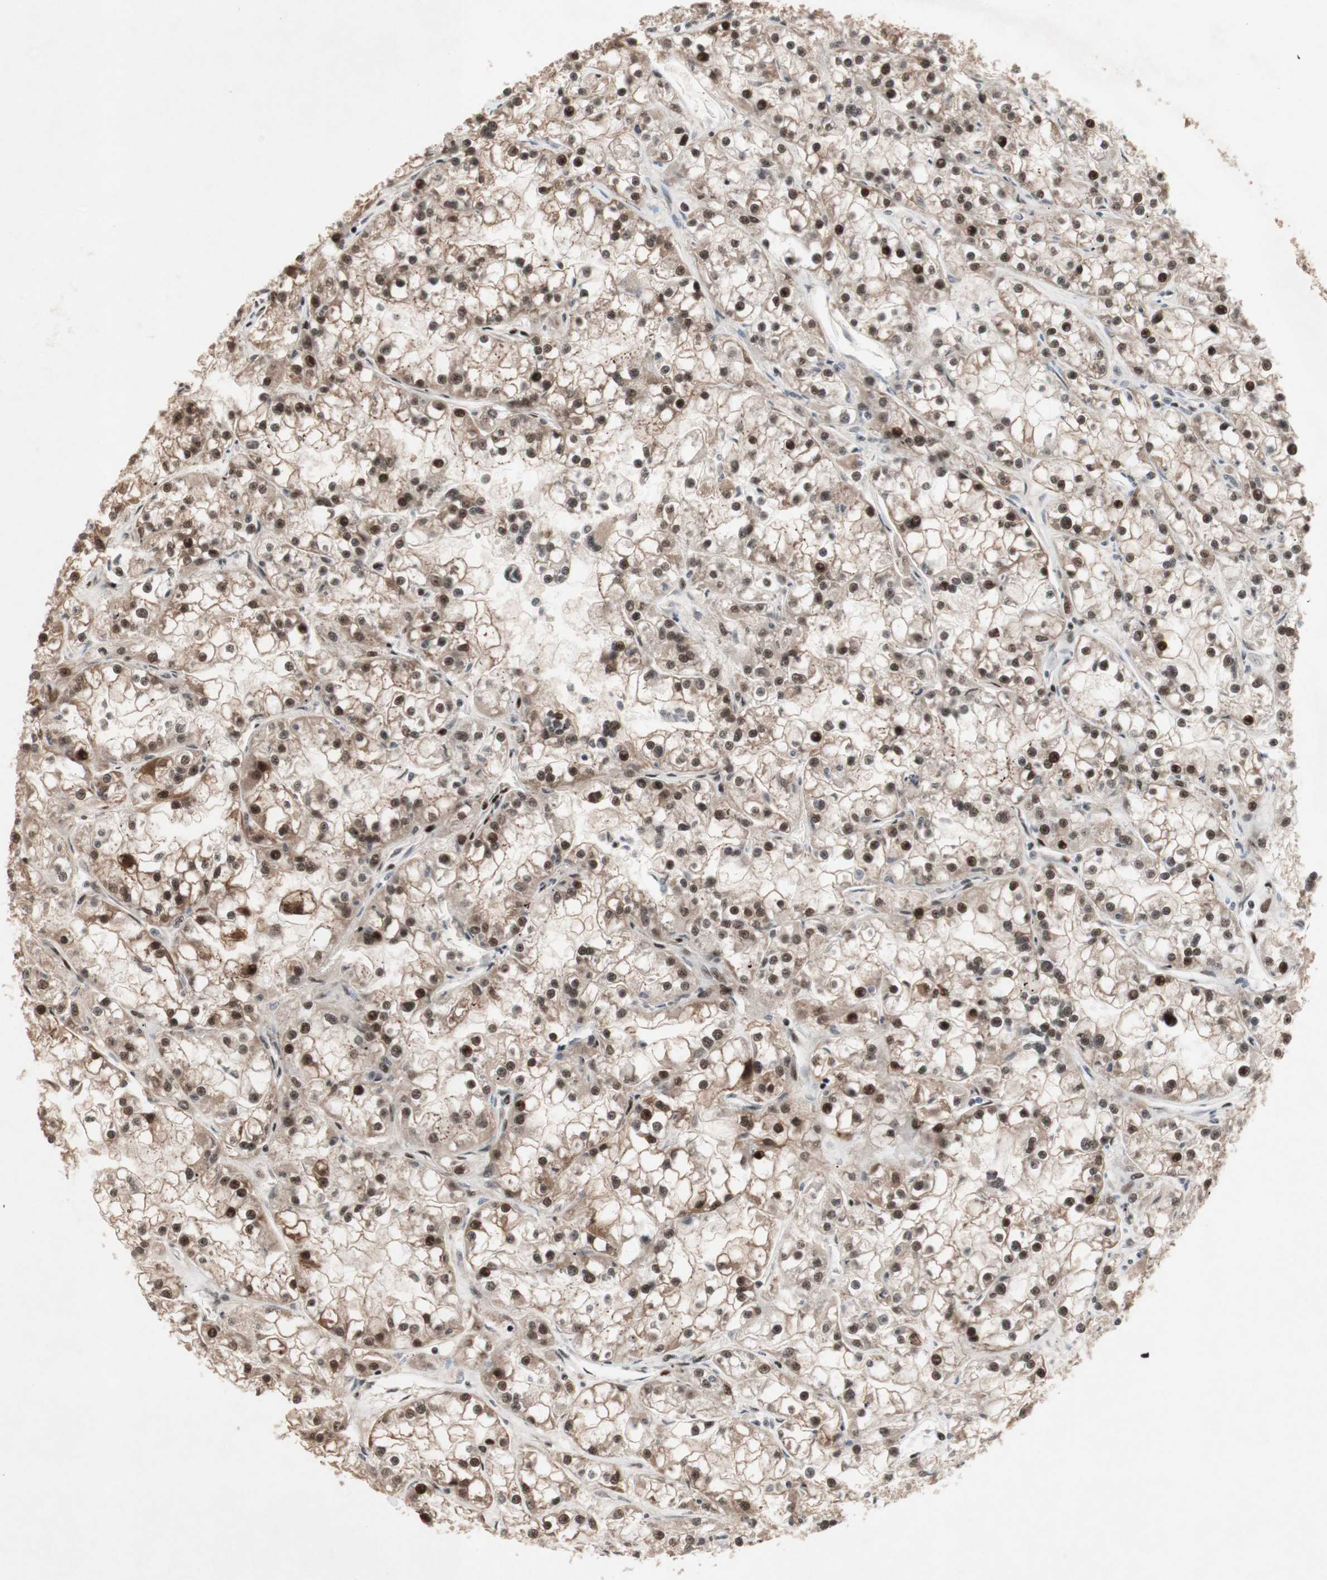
{"staining": {"intensity": "strong", "quantity": ">75%", "location": "nuclear"}, "tissue": "renal cancer", "cell_type": "Tumor cells", "image_type": "cancer", "snomed": [{"axis": "morphology", "description": "Adenocarcinoma, NOS"}, {"axis": "topography", "description": "Kidney"}], "caption": "Renal adenocarcinoma was stained to show a protein in brown. There is high levels of strong nuclear expression in about >75% of tumor cells. Using DAB (3,3'-diaminobenzidine) (brown) and hematoxylin (blue) stains, captured at high magnification using brightfield microscopy.", "gene": "TLE1", "patient": {"sex": "female", "age": 52}}